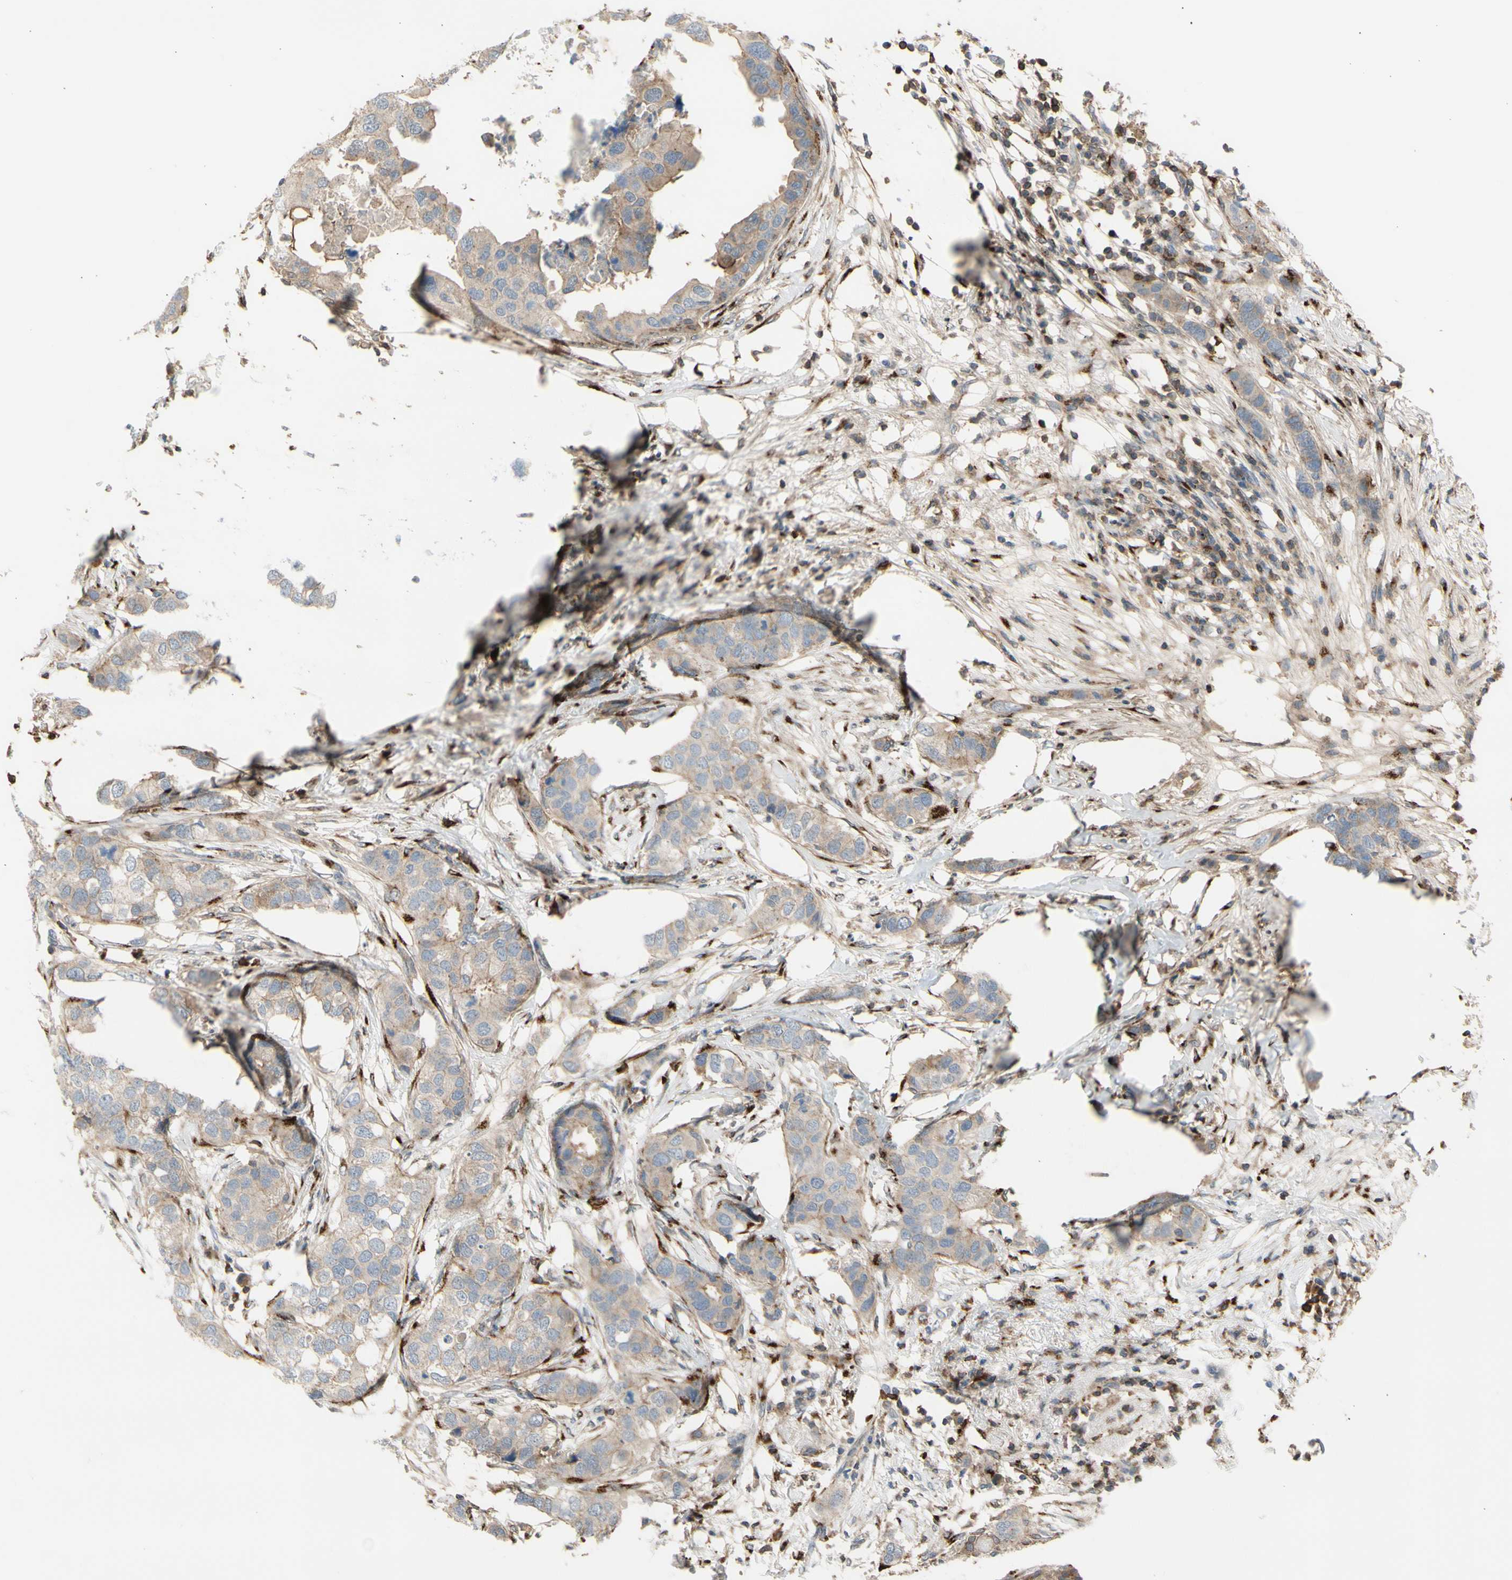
{"staining": {"intensity": "weak", "quantity": ">75%", "location": "cytoplasmic/membranous"}, "tissue": "breast cancer", "cell_type": "Tumor cells", "image_type": "cancer", "snomed": [{"axis": "morphology", "description": "Duct carcinoma"}, {"axis": "topography", "description": "Breast"}], "caption": "High-power microscopy captured an immunohistochemistry image of invasive ductal carcinoma (breast), revealing weak cytoplasmic/membranous positivity in about >75% of tumor cells.", "gene": "GALNT5", "patient": {"sex": "female", "age": 50}}